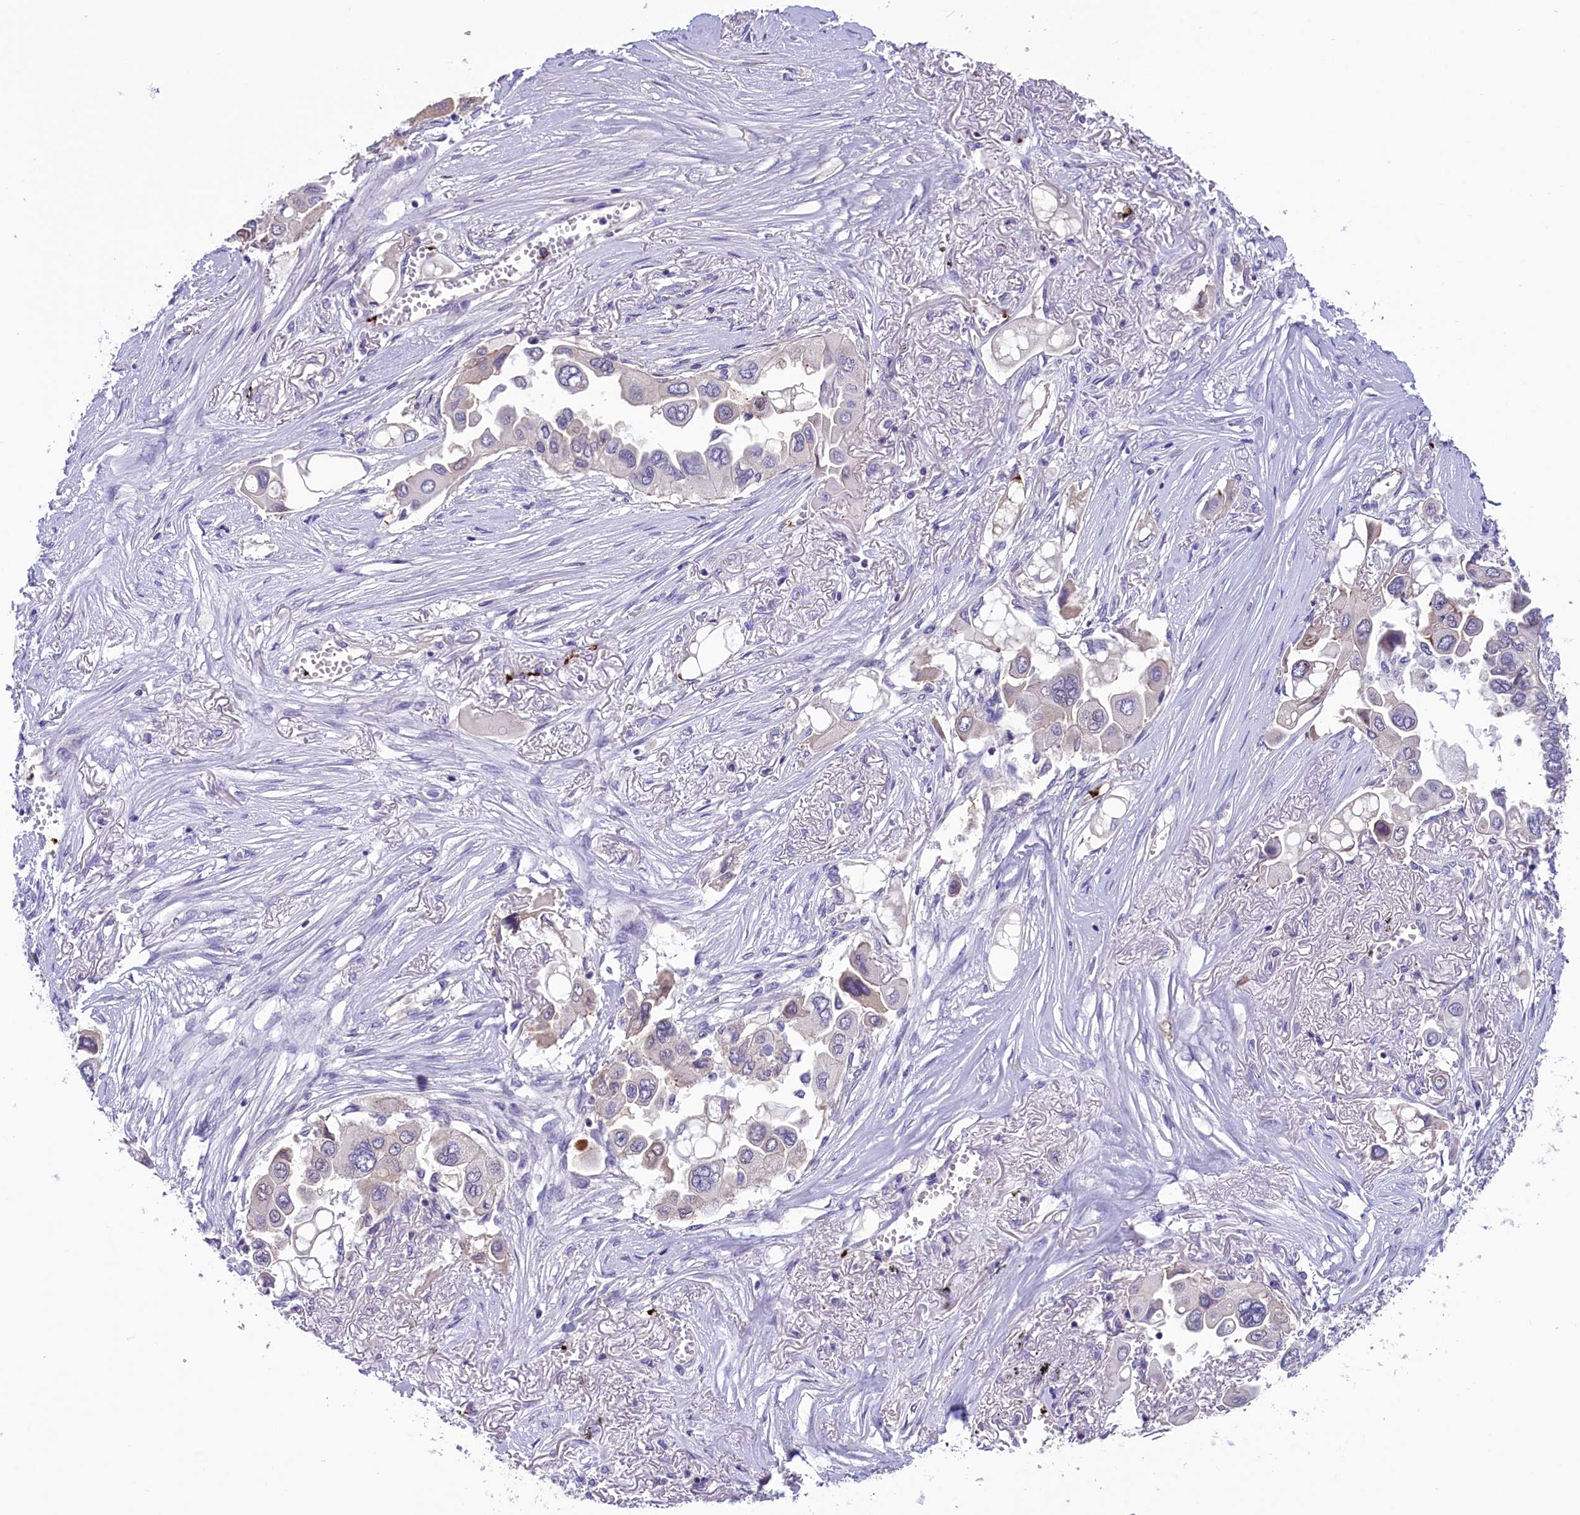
{"staining": {"intensity": "negative", "quantity": "none", "location": "none"}, "tissue": "lung cancer", "cell_type": "Tumor cells", "image_type": "cancer", "snomed": [{"axis": "morphology", "description": "Adenocarcinoma, NOS"}, {"axis": "topography", "description": "Lung"}], "caption": "Tumor cells show no significant protein positivity in lung cancer (adenocarcinoma).", "gene": "HEATR3", "patient": {"sex": "female", "age": 76}}